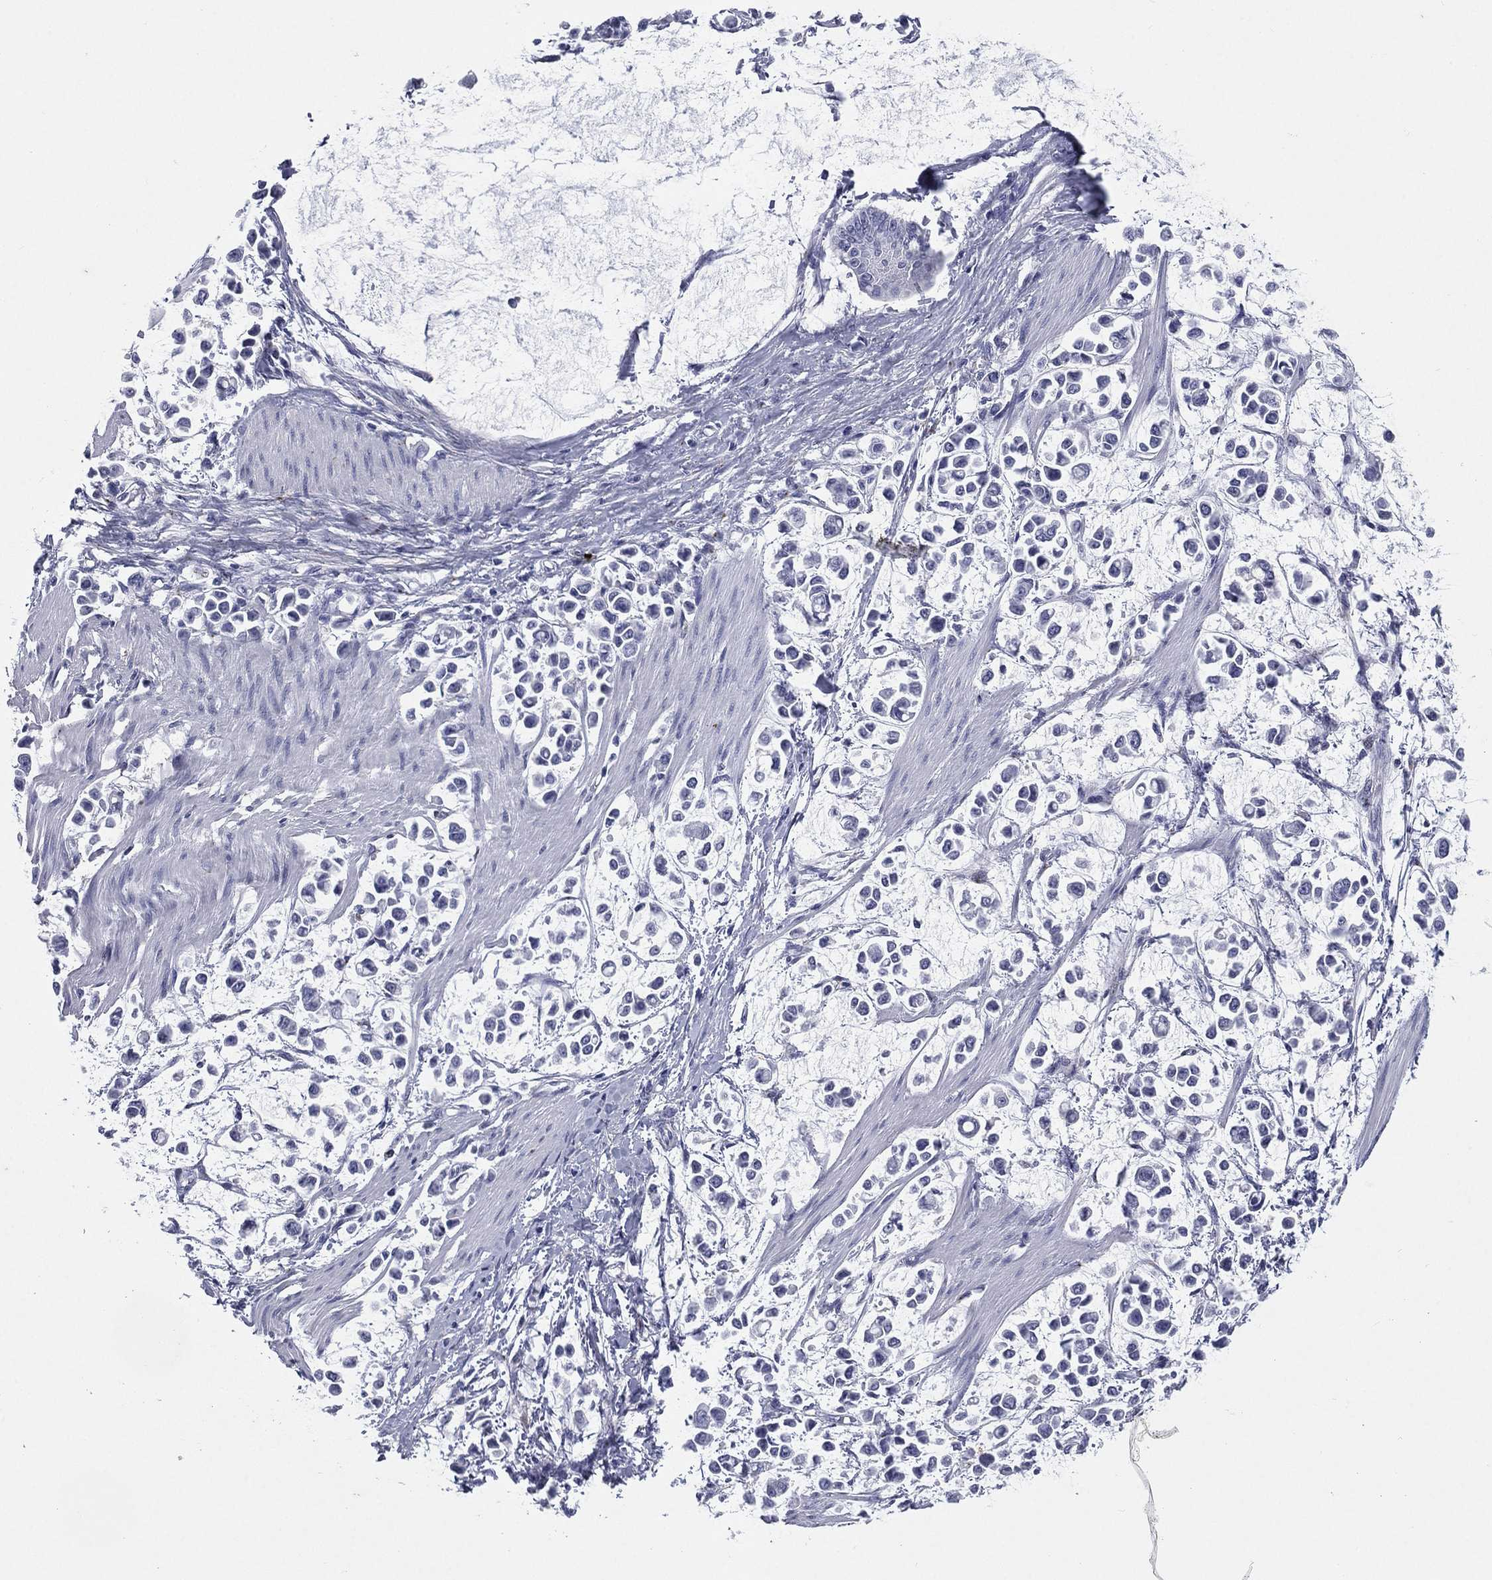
{"staining": {"intensity": "negative", "quantity": "none", "location": "none"}, "tissue": "stomach cancer", "cell_type": "Tumor cells", "image_type": "cancer", "snomed": [{"axis": "morphology", "description": "Adenocarcinoma, NOS"}, {"axis": "topography", "description": "Stomach"}], "caption": "Immunohistochemistry (IHC) micrograph of neoplastic tissue: stomach cancer stained with DAB shows no significant protein positivity in tumor cells.", "gene": "HLA-DOA", "patient": {"sex": "male", "age": 82}}